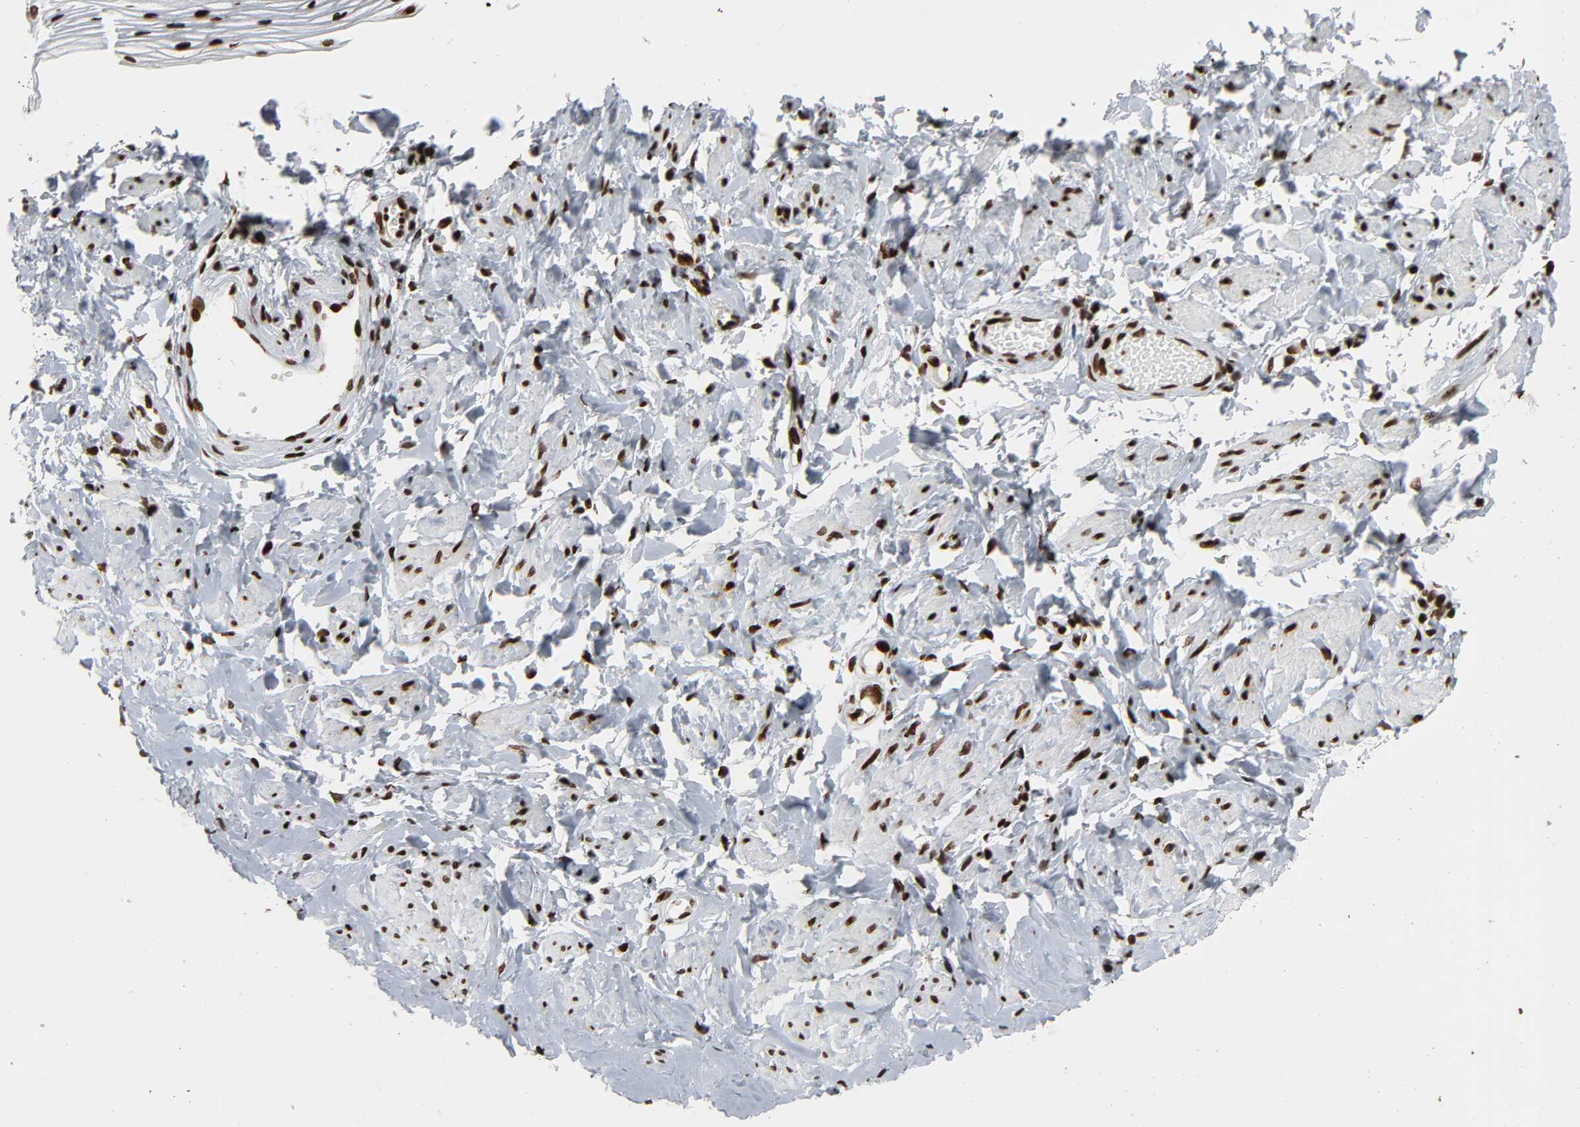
{"staining": {"intensity": "strong", "quantity": ">75%", "location": "nuclear"}, "tissue": "vagina", "cell_type": "Squamous epithelial cells", "image_type": "normal", "snomed": [{"axis": "morphology", "description": "Normal tissue, NOS"}, {"axis": "topography", "description": "Vagina"}], "caption": "About >75% of squamous epithelial cells in benign vagina demonstrate strong nuclear protein expression as visualized by brown immunohistochemical staining.", "gene": "RXRA", "patient": {"sex": "female", "age": 55}}